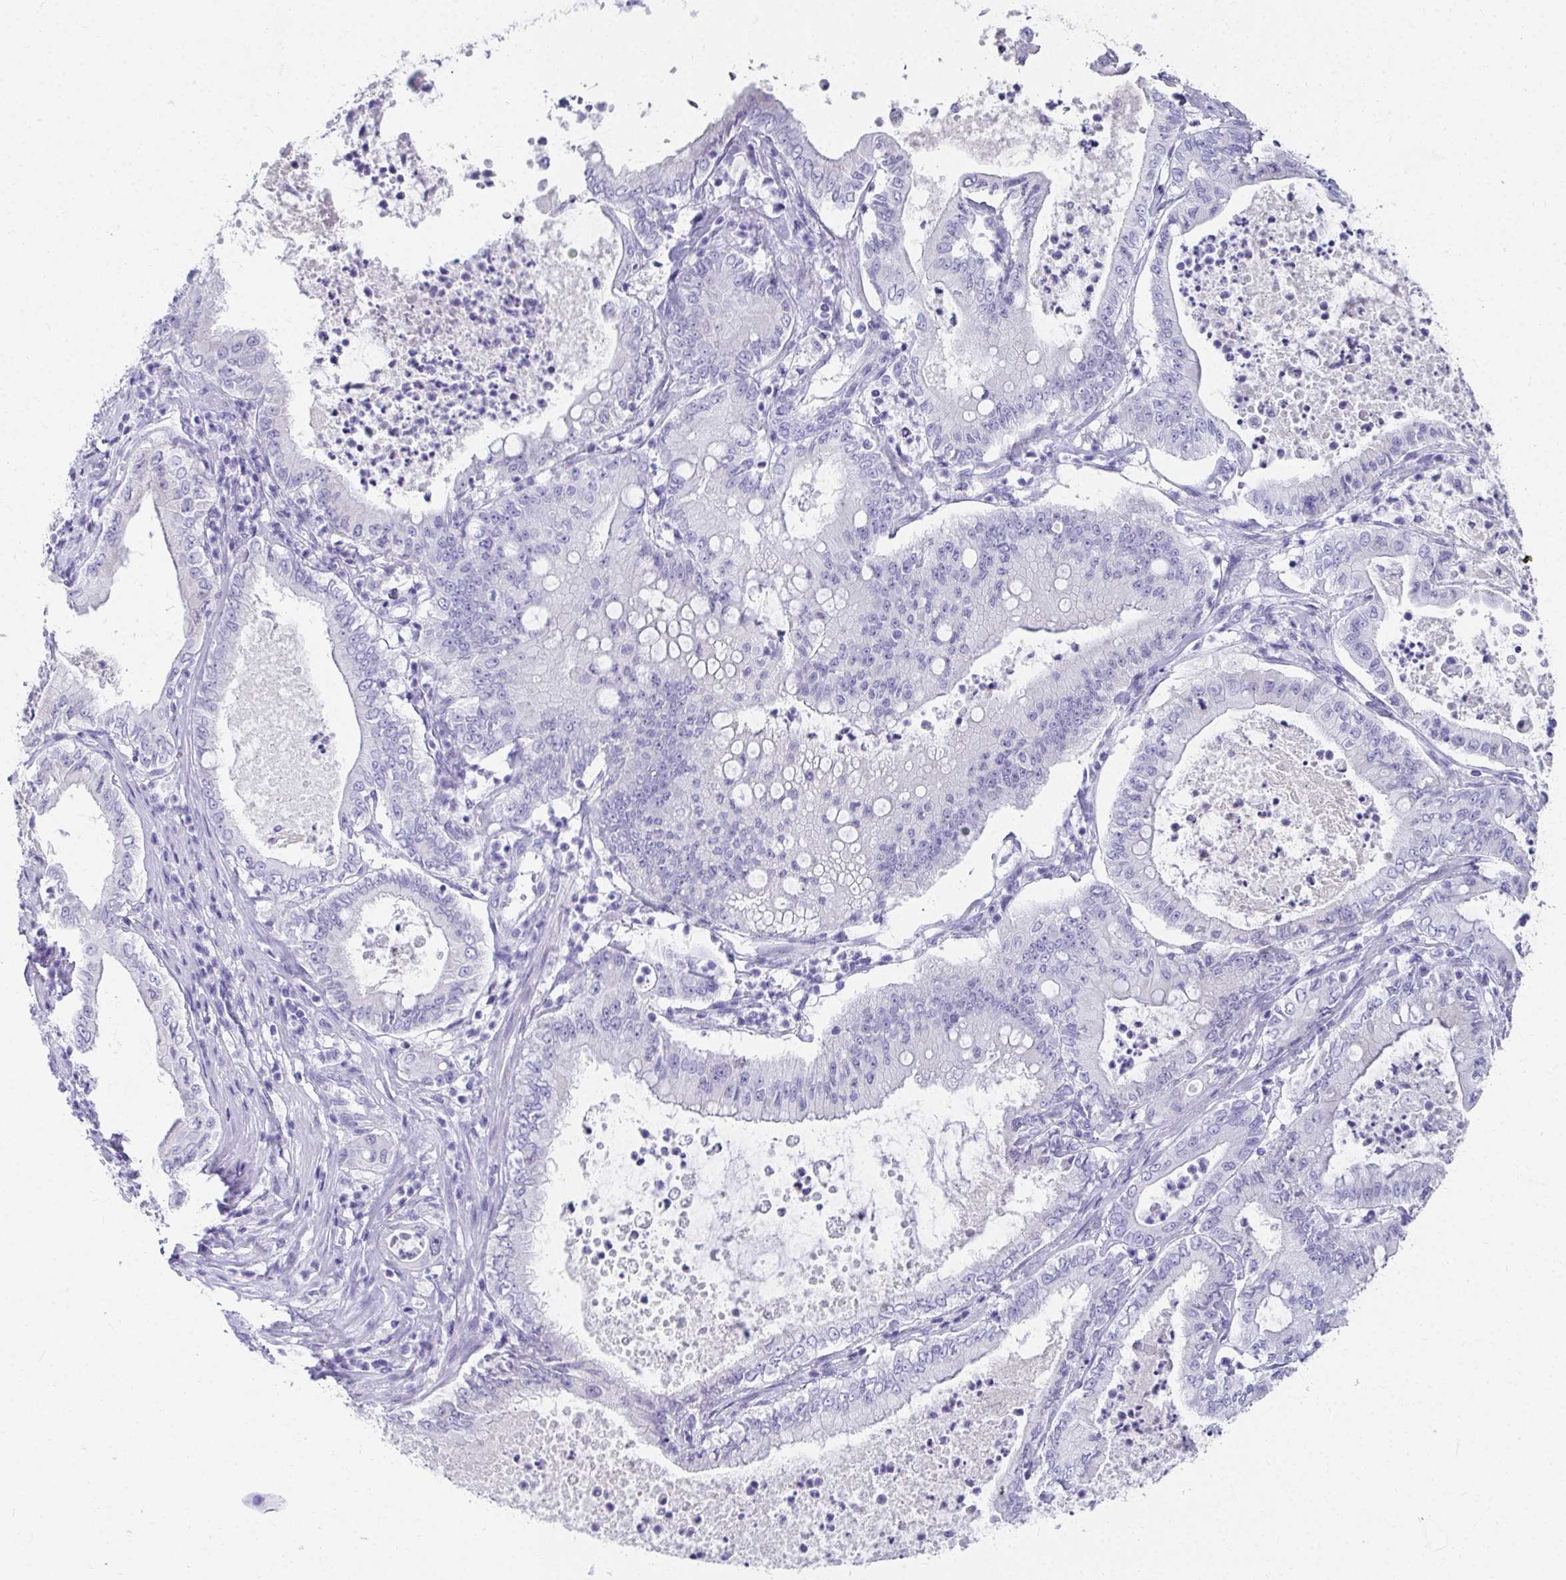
{"staining": {"intensity": "negative", "quantity": "none", "location": "none"}, "tissue": "pancreatic cancer", "cell_type": "Tumor cells", "image_type": "cancer", "snomed": [{"axis": "morphology", "description": "Adenocarcinoma, NOS"}, {"axis": "topography", "description": "Pancreas"}], "caption": "This image is of pancreatic cancer stained with IHC to label a protein in brown with the nuclei are counter-stained blue. There is no expression in tumor cells.", "gene": "DPEP3", "patient": {"sex": "male", "age": 71}}